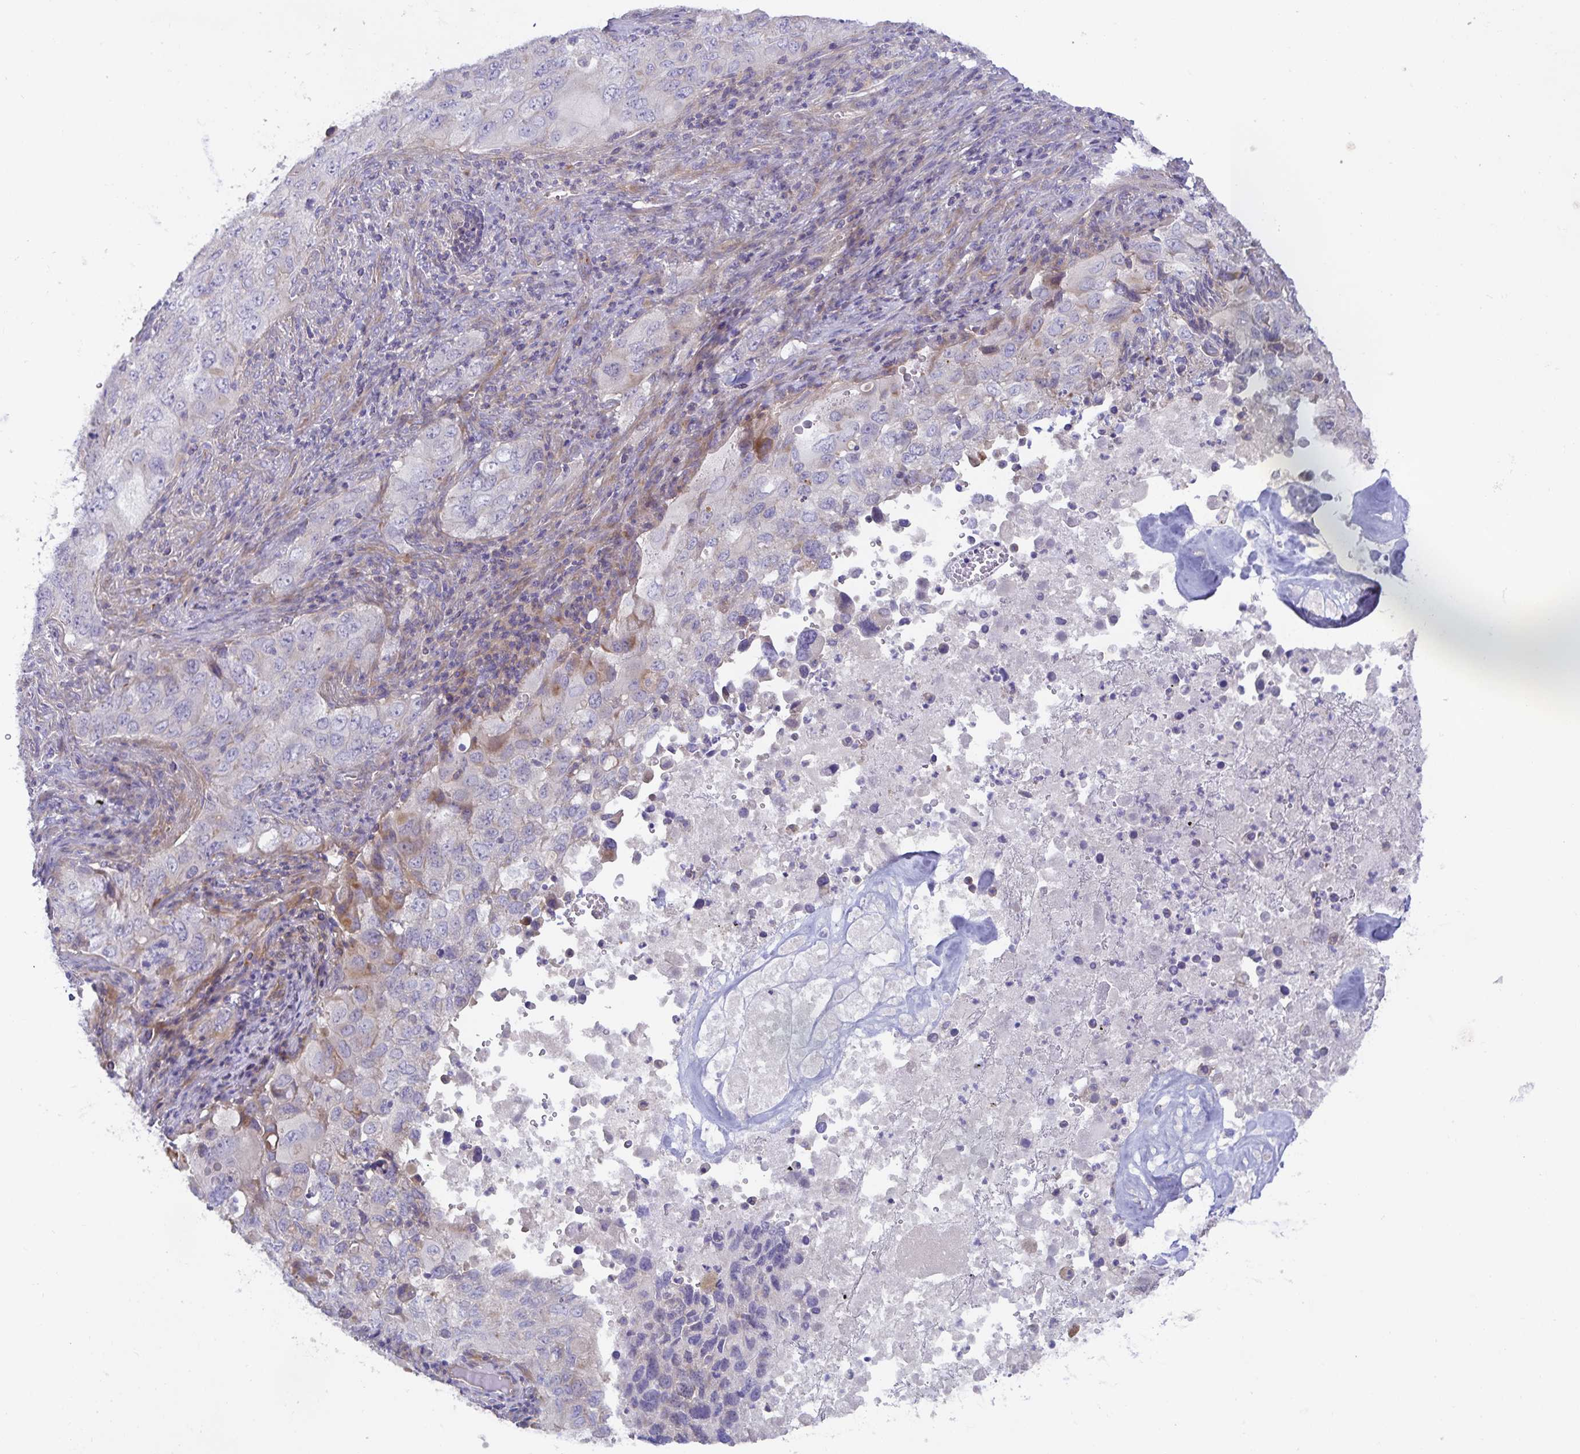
{"staining": {"intensity": "weak", "quantity": "<25%", "location": "cytoplasmic/membranous"}, "tissue": "lung cancer", "cell_type": "Tumor cells", "image_type": "cancer", "snomed": [{"axis": "morphology", "description": "Adenocarcinoma, NOS"}, {"axis": "morphology", "description": "Adenocarcinoma, metastatic, NOS"}, {"axis": "topography", "description": "Lymph node"}, {"axis": "topography", "description": "Lung"}], "caption": "DAB (3,3'-diaminobenzidine) immunohistochemical staining of human metastatic adenocarcinoma (lung) demonstrates no significant expression in tumor cells.", "gene": "METTL22", "patient": {"sex": "female", "age": 42}}